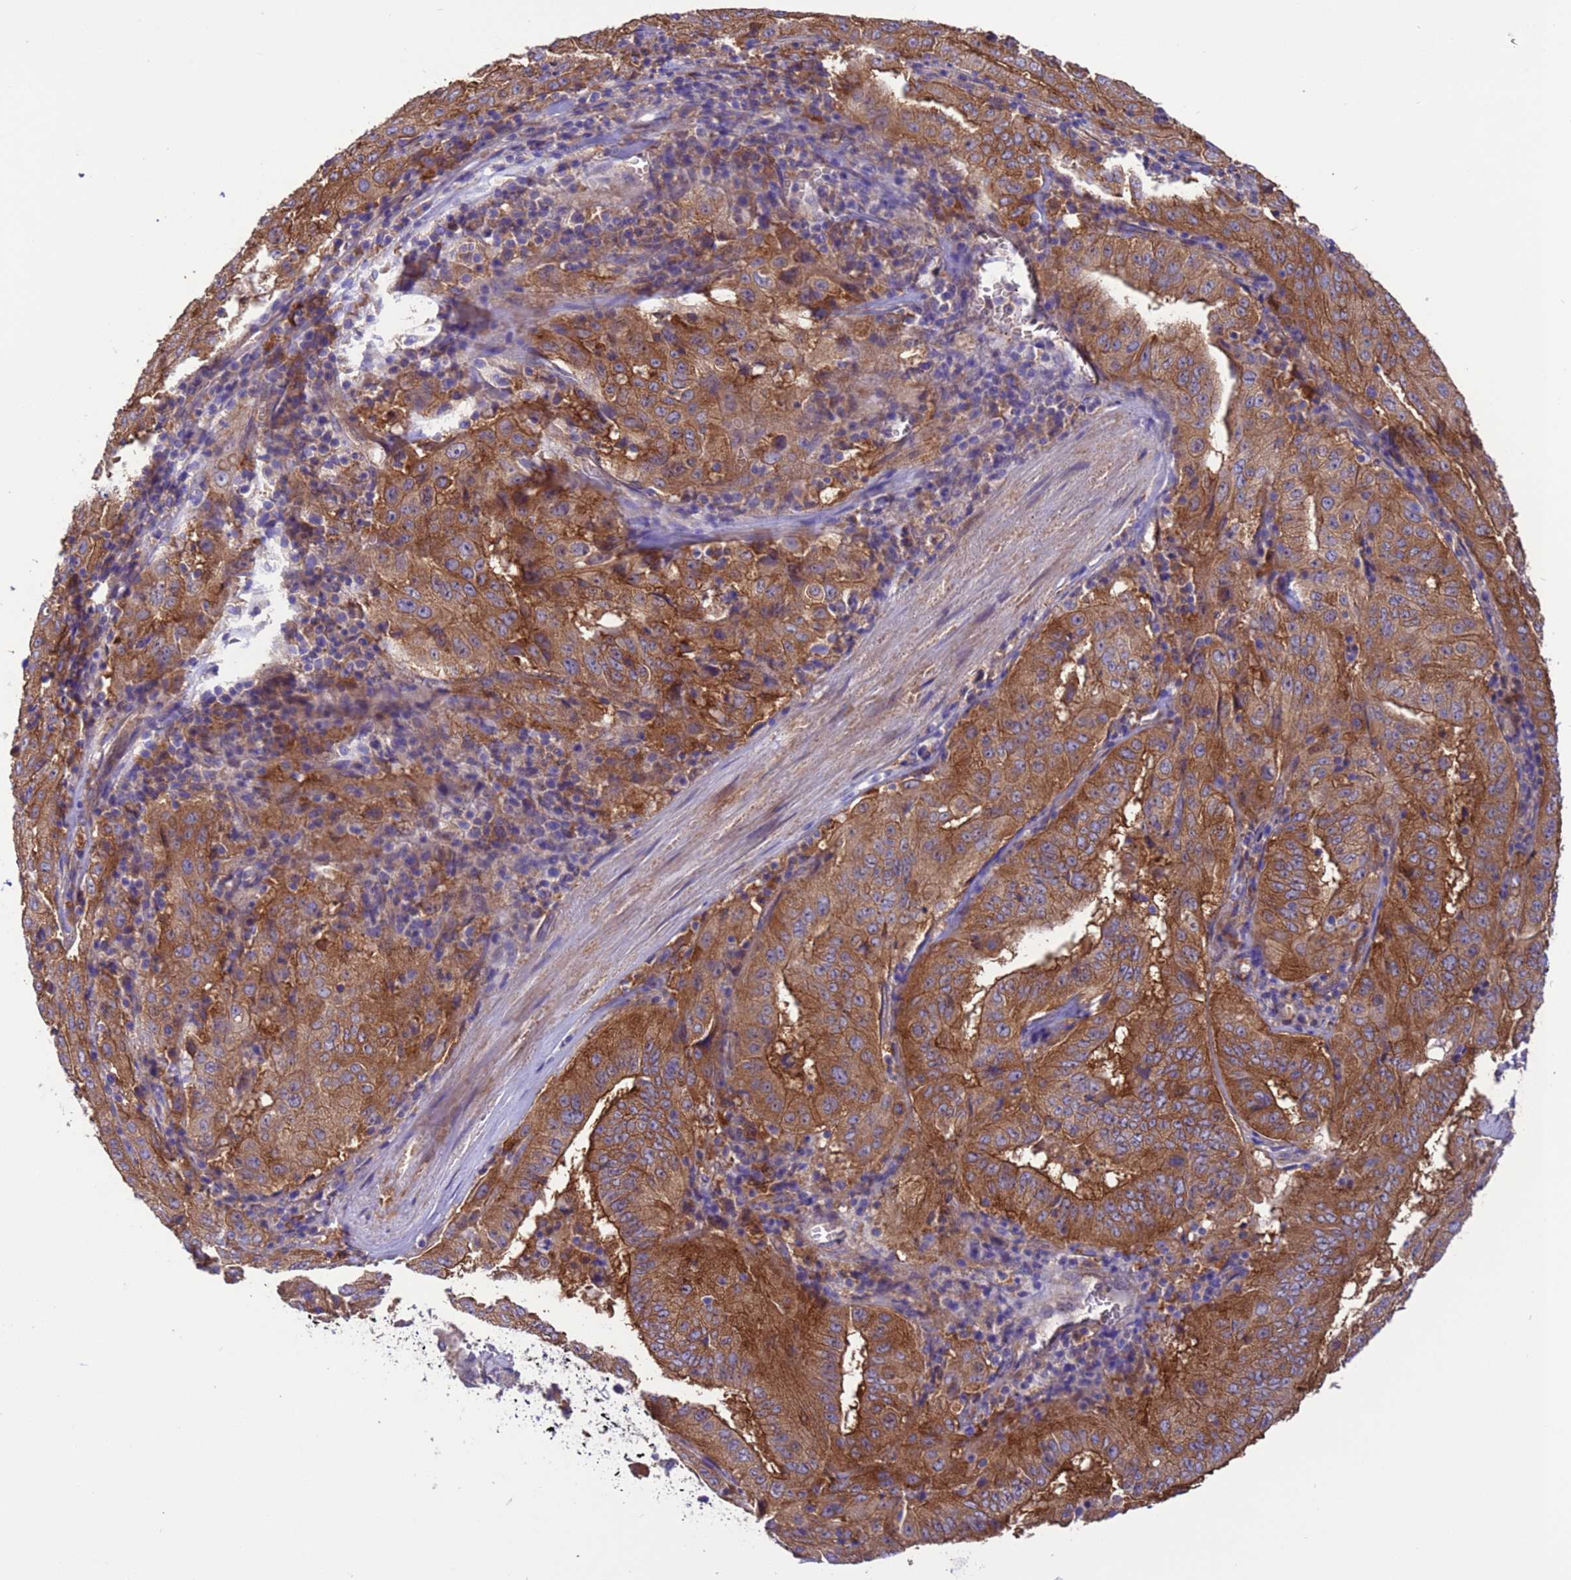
{"staining": {"intensity": "strong", "quantity": ">75%", "location": "cytoplasmic/membranous"}, "tissue": "pancreatic cancer", "cell_type": "Tumor cells", "image_type": "cancer", "snomed": [{"axis": "morphology", "description": "Adenocarcinoma, NOS"}, {"axis": "topography", "description": "Pancreas"}], "caption": "Immunohistochemistry of human pancreatic adenocarcinoma shows high levels of strong cytoplasmic/membranous staining in about >75% of tumor cells.", "gene": "ARHGAP12", "patient": {"sex": "male", "age": 63}}